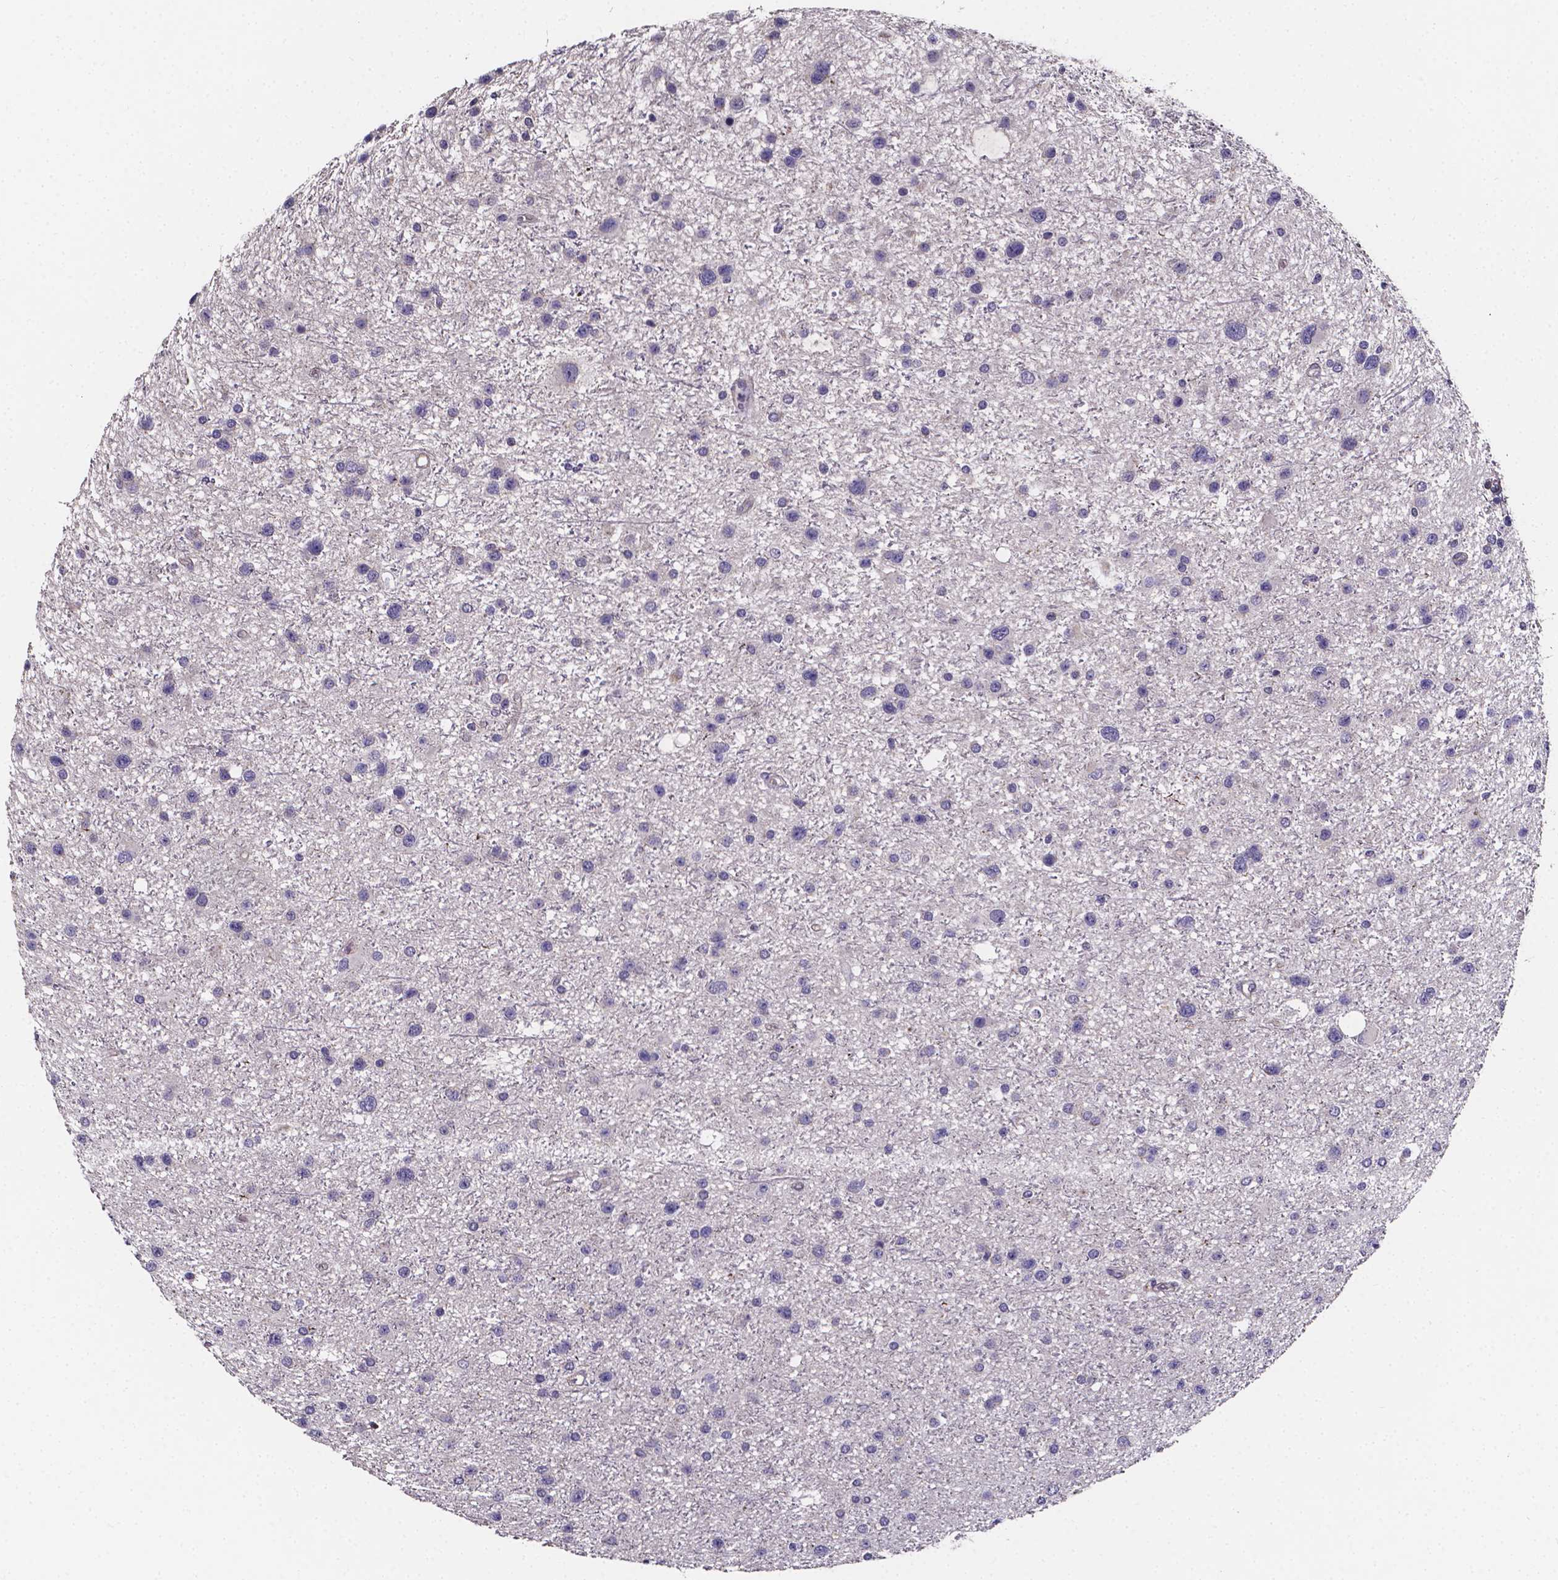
{"staining": {"intensity": "negative", "quantity": "none", "location": "none"}, "tissue": "glioma", "cell_type": "Tumor cells", "image_type": "cancer", "snomed": [{"axis": "morphology", "description": "Glioma, malignant, Low grade"}, {"axis": "topography", "description": "Brain"}], "caption": "DAB (3,3'-diaminobenzidine) immunohistochemical staining of glioma shows no significant staining in tumor cells. The staining was performed using DAB to visualize the protein expression in brown, while the nuclei were stained in blue with hematoxylin (Magnification: 20x).", "gene": "THEMIS", "patient": {"sex": "female", "age": 32}}